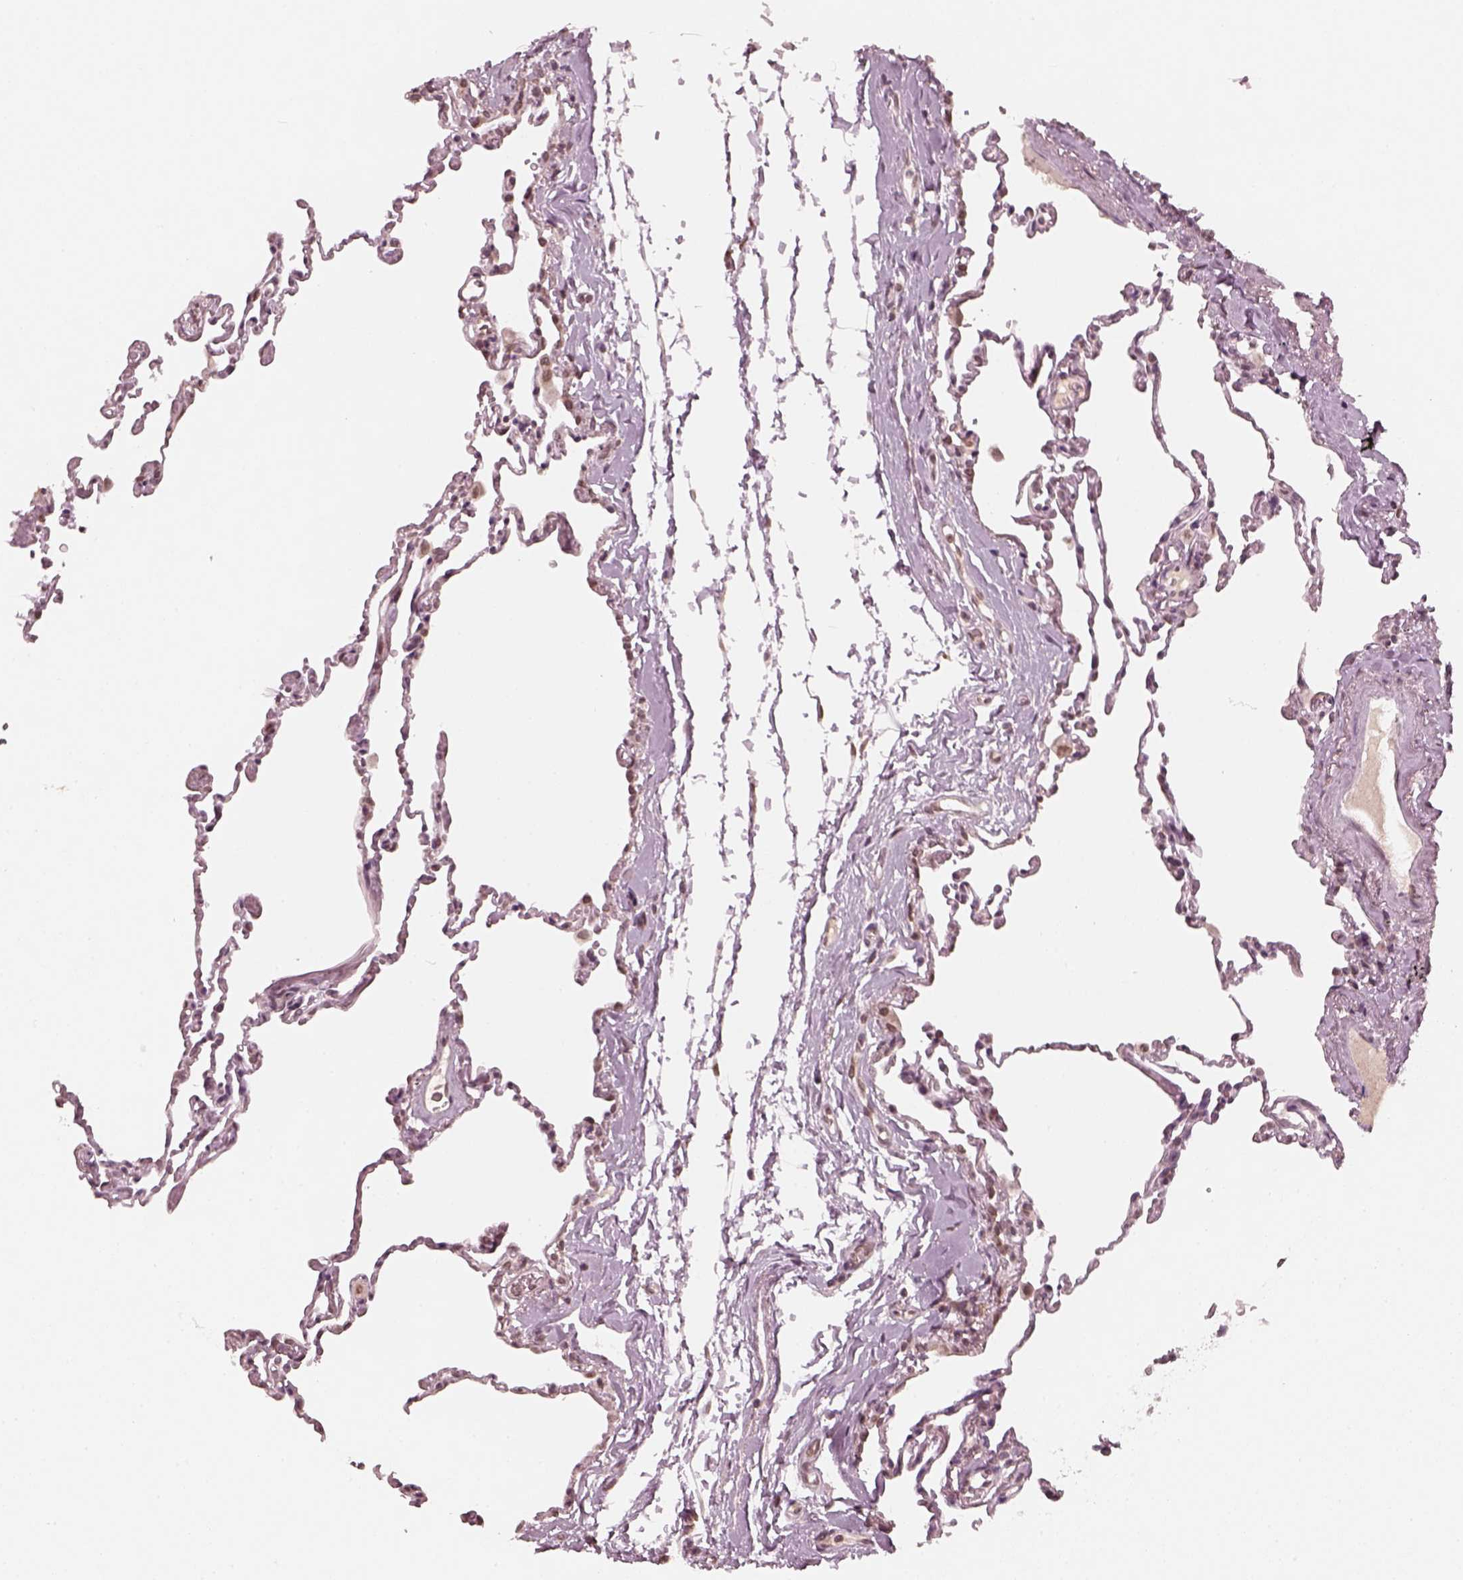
{"staining": {"intensity": "negative", "quantity": "none", "location": "none"}, "tissue": "lung", "cell_type": "Alveolar cells", "image_type": "normal", "snomed": [{"axis": "morphology", "description": "Normal tissue, NOS"}, {"axis": "topography", "description": "Lung"}], "caption": "A high-resolution image shows IHC staining of unremarkable lung, which displays no significant positivity in alveolar cells.", "gene": "DCAF12", "patient": {"sex": "female", "age": 57}}